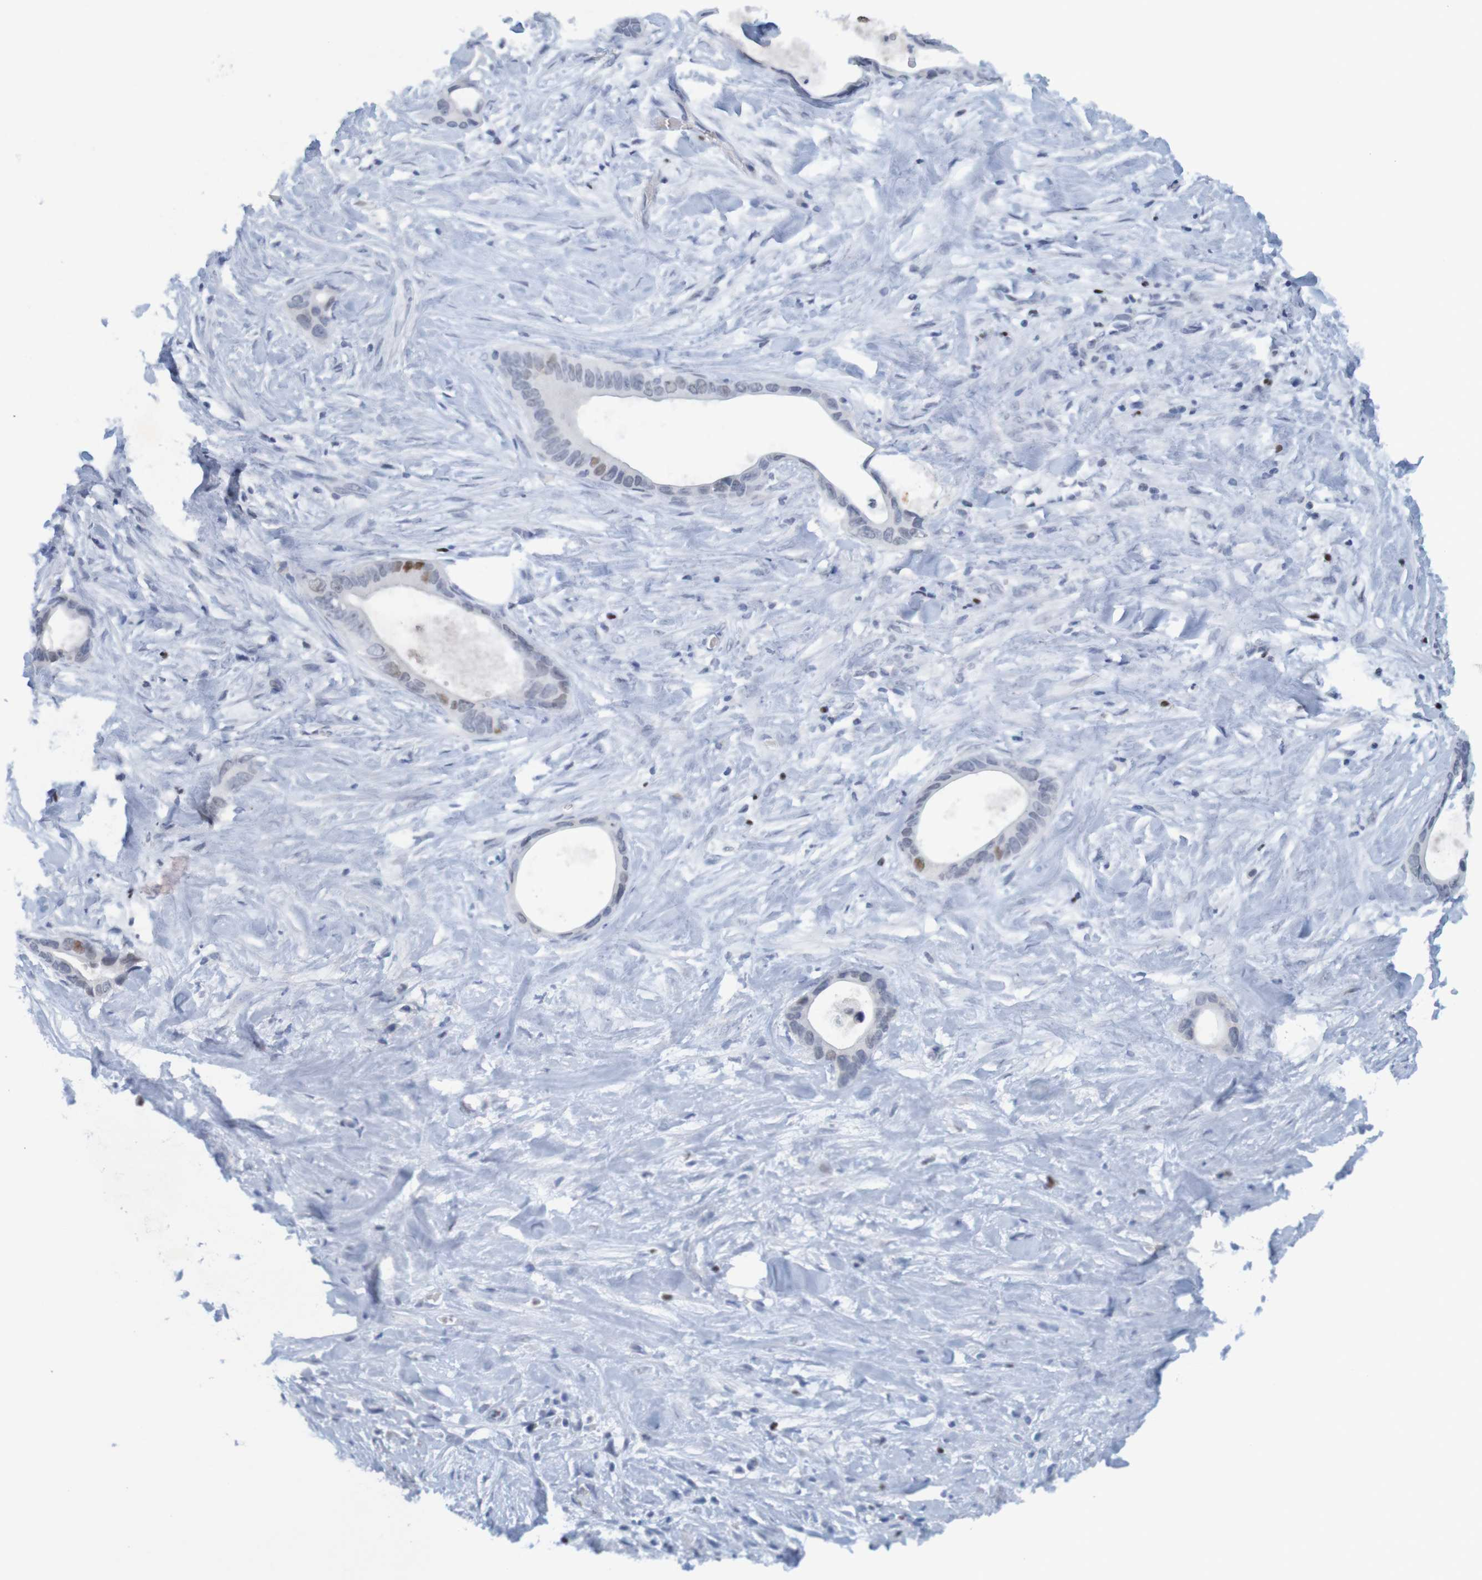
{"staining": {"intensity": "negative", "quantity": "none", "location": "none"}, "tissue": "liver cancer", "cell_type": "Tumor cells", "image_type": "cancer", "snomed": [{"axis": "morphology", "description": "Cholangiocarcinoma"}, {"axis": "topography", "description": "Liver"}], "caption": "High power microscopy photomicrograph of an IHC image of liver cancer (cholangiocarcinoma), revealing no significant staining in tumor cells.", "gene": "USP36", "patient": {"sex": "female", "age": 55}}